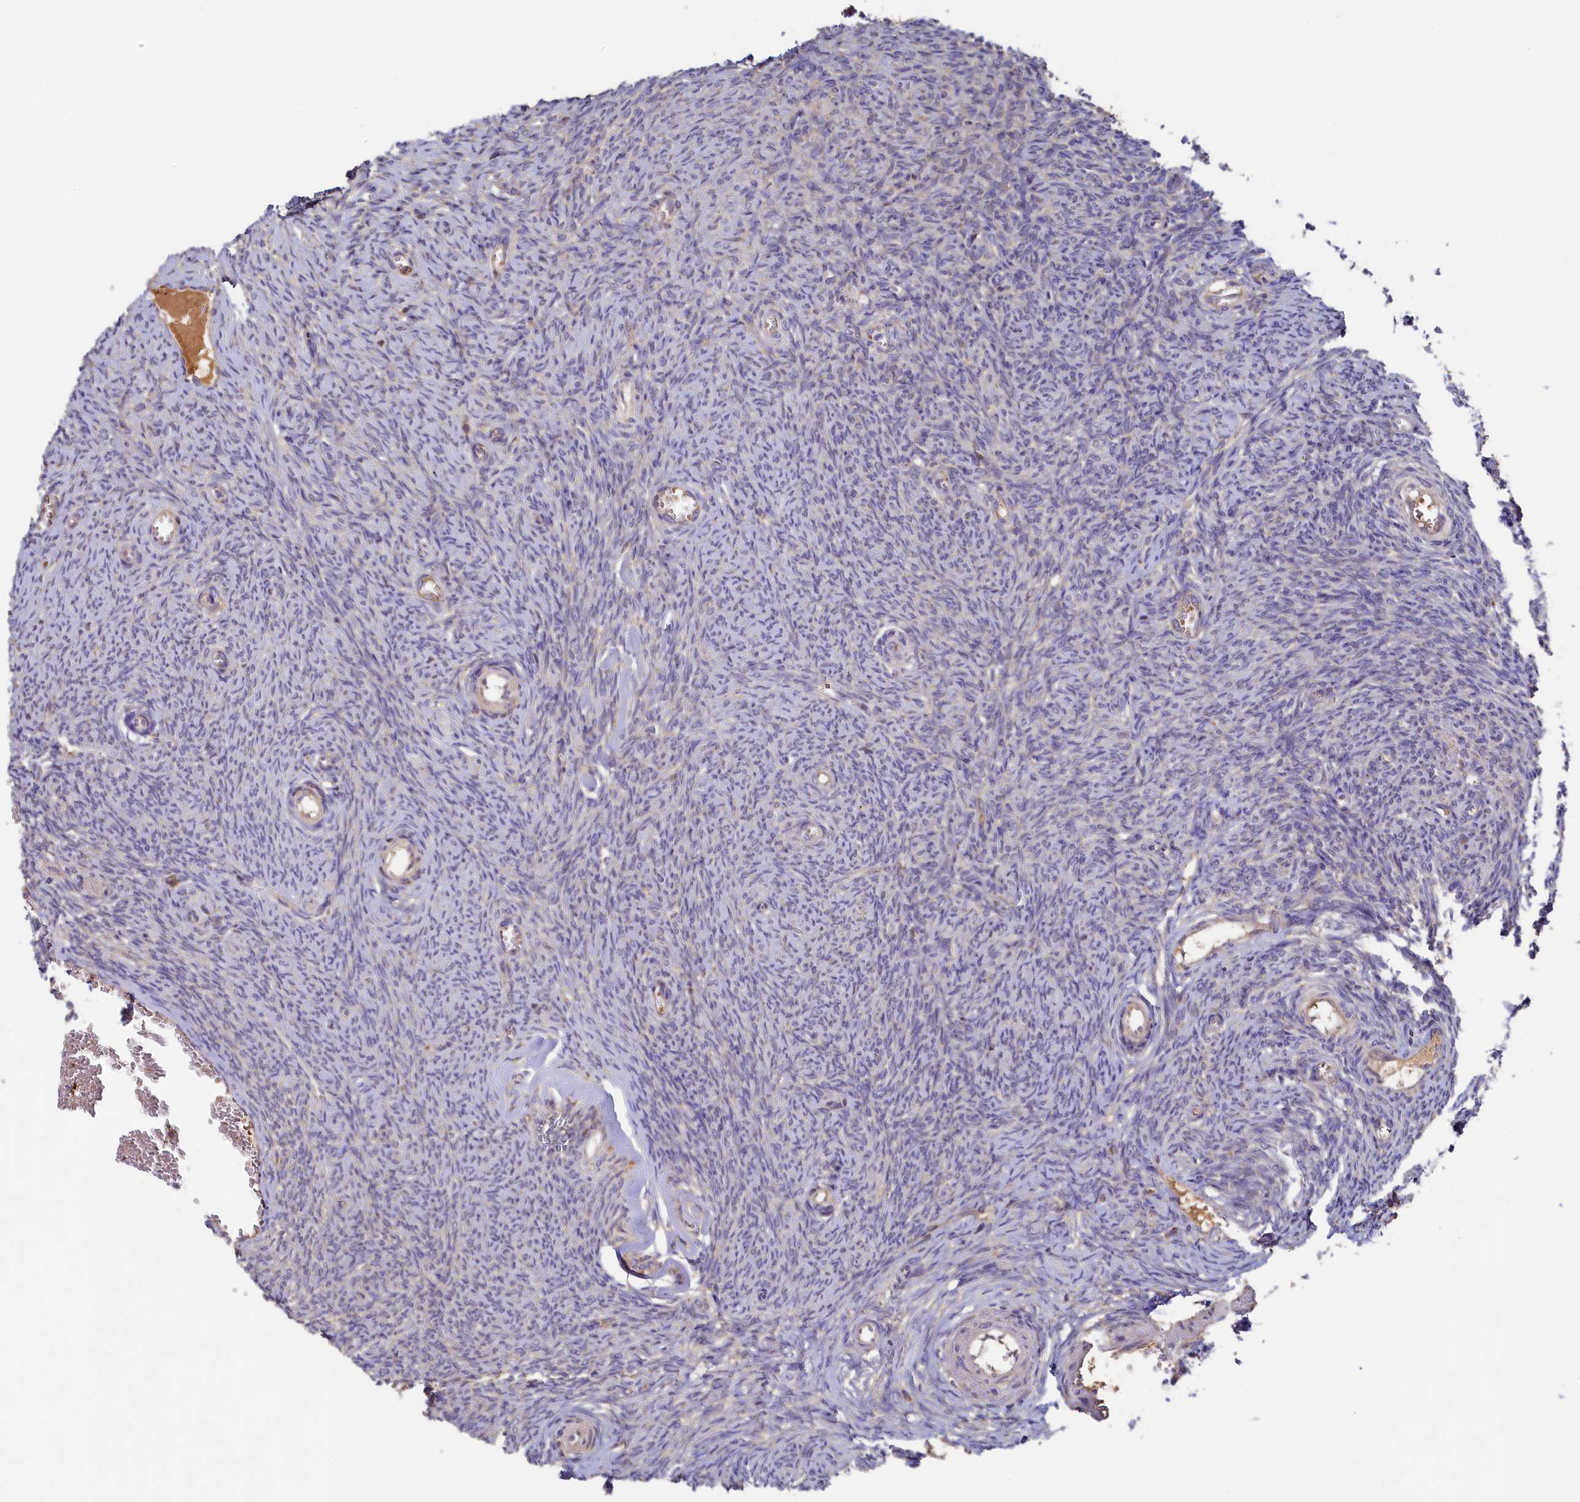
{"staining": {"intensity": "negative", "quantity": "none", "location": "none"}, "tissue": "ovary", "cell_type": "Ovarian stroma cells", "image_type": "normal", "snomed": [{"axis": "morphology", "description": "Normal tissue, NOS"}, {"axis": "topography", "description": "Ovary"}], "caption": "An immunohistochemistry photomicrograph of normal ovary is shown. There is no staining in ovarian stroma cells of ovary.", "gene": "SEC31B", "patient": {"sex": "female", "age": 44}}